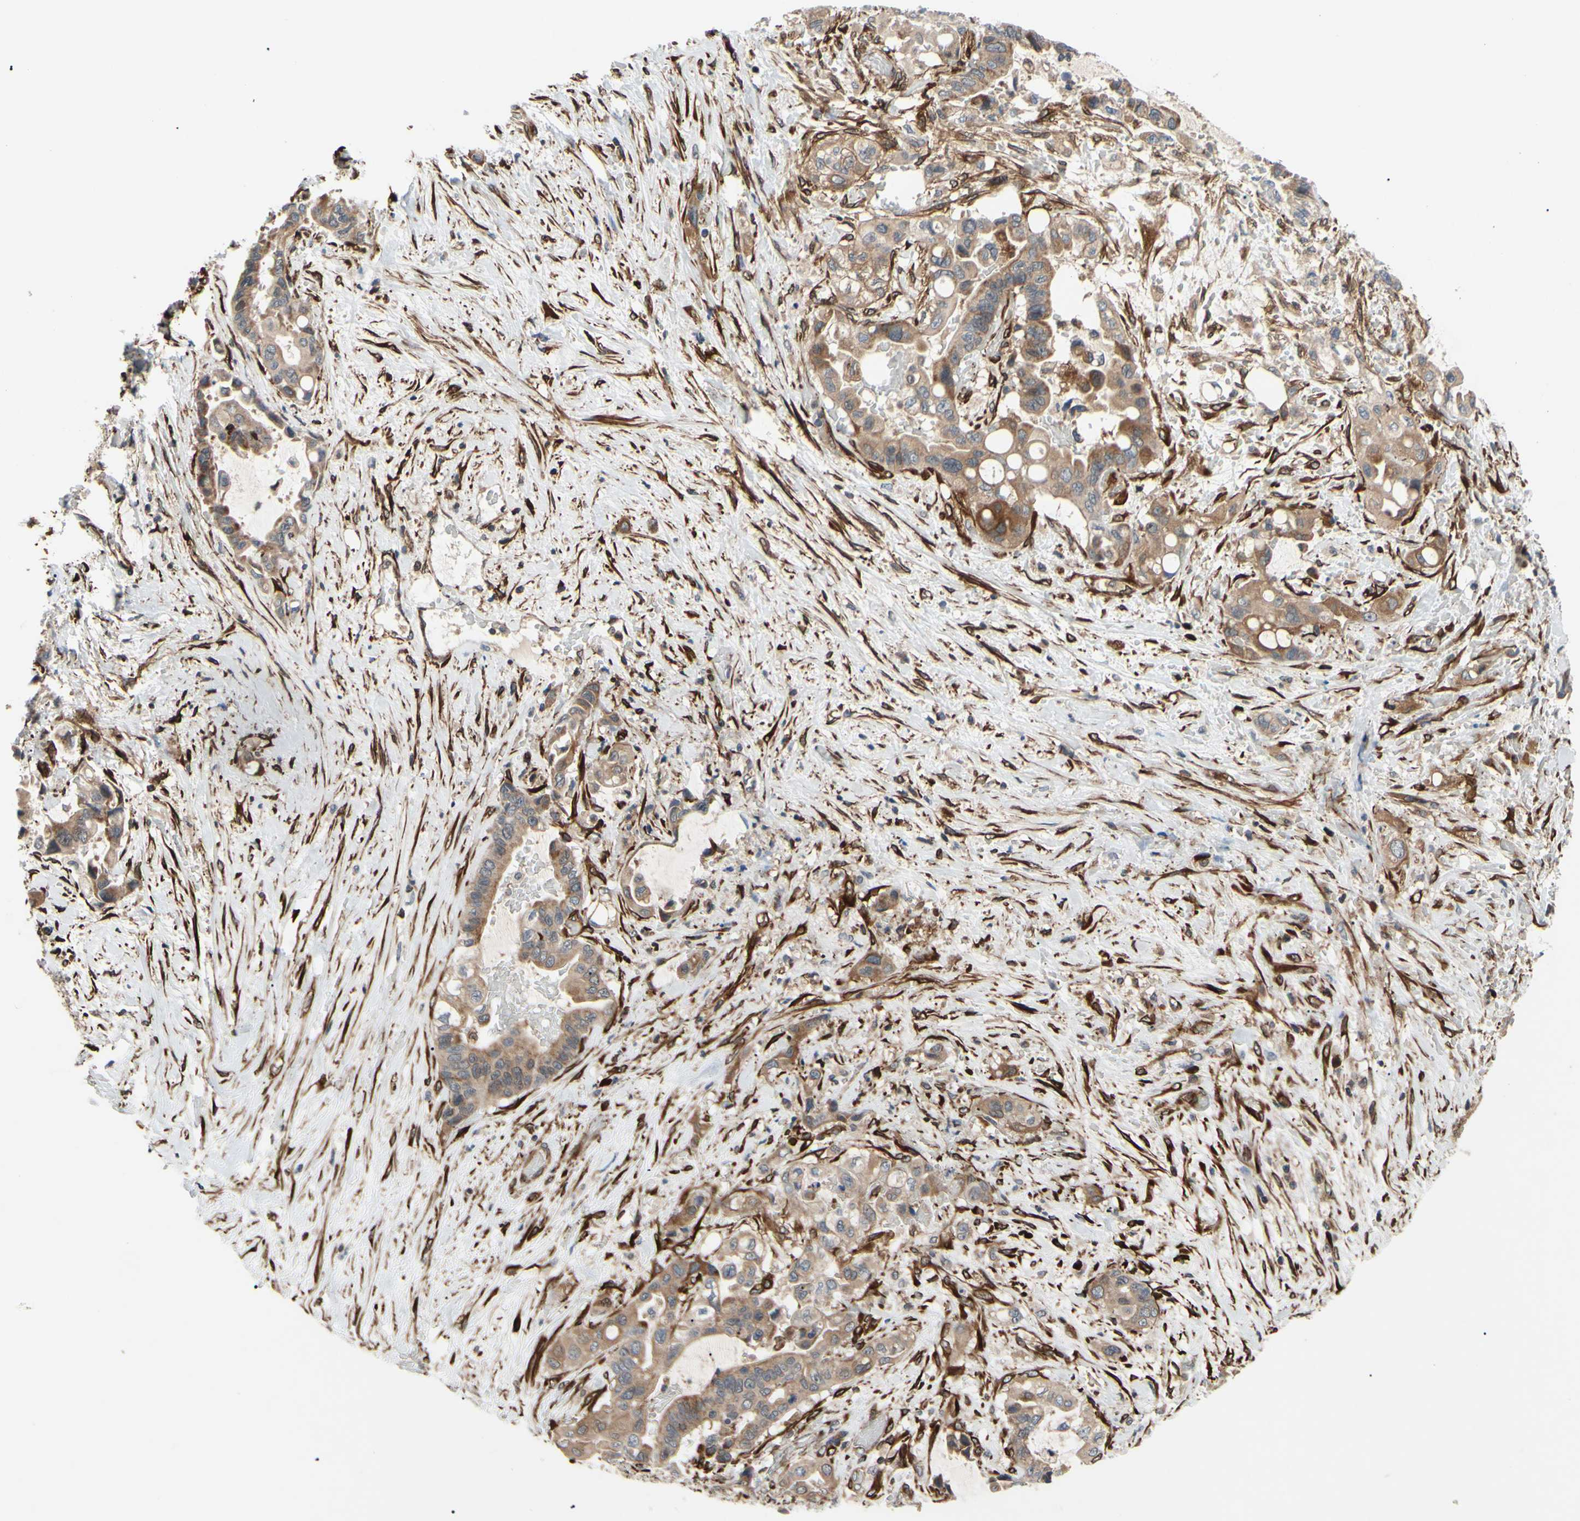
{"staining": {"intensity": "moderate", "quantity": ">75%", "location": "cytoplasmic/membranous,nuclear"}, "tissue": "liver cancer", "cell_type": "Tumor cells", "image_type": "cancer", "snomed": [{"axis": "morphology", "description": "Cholangiocarcinoma"}, {"axis": "topography", "description": "Liver"}], "caption": "Cholangiocarcinoma (liver) tissue shows moderate cytoplasmic/membranous and nuclear positivity in approximately >75% of tumor cells", "gene": "PRAF2", "patient": {"sex": "female", "age": 61}}